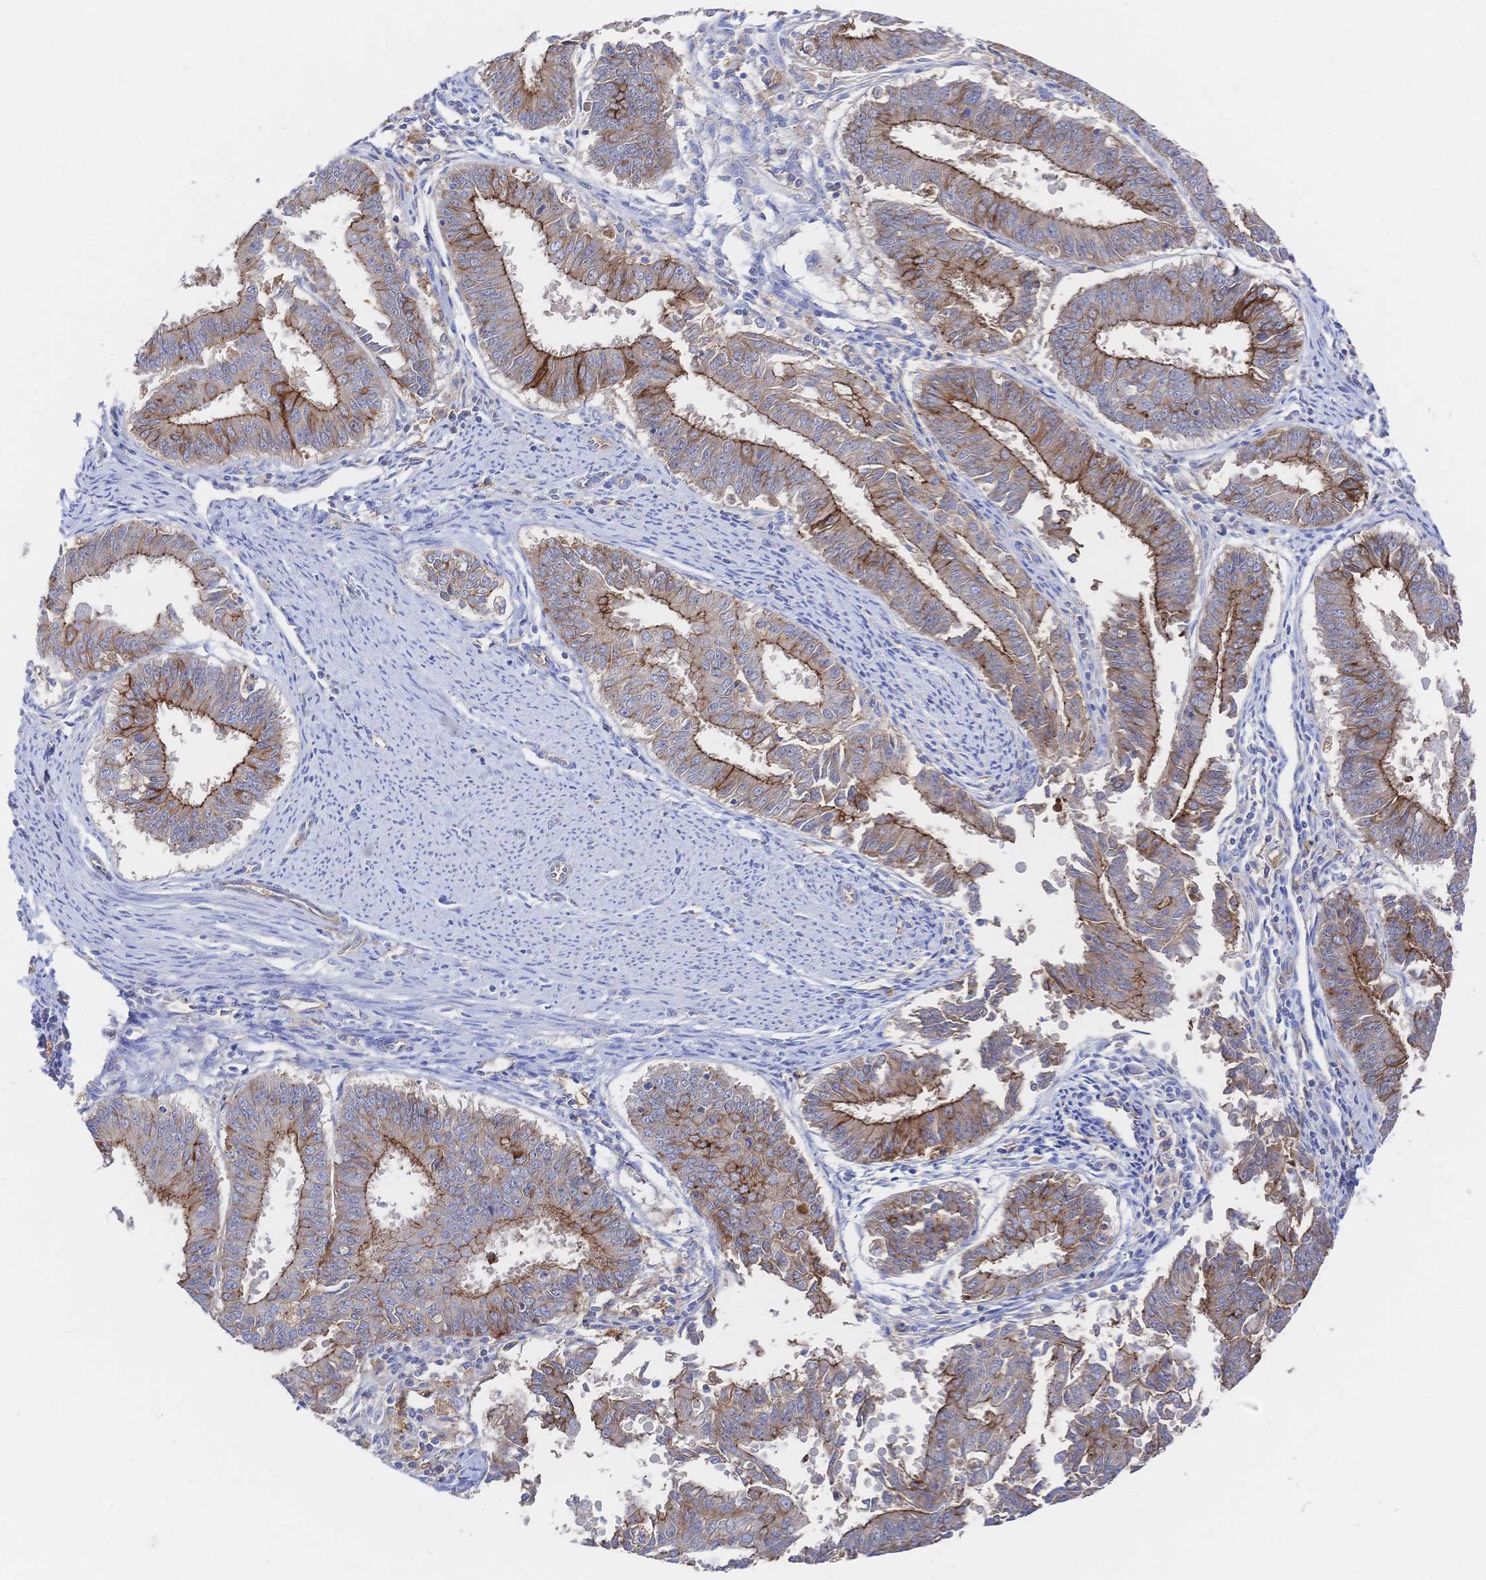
{"staining": {"intensity": "strong", "quantity": "25%-75%", "location": "cytoplasmic/membranous"}, "tissue": "endometrial cancer", "cell_type": "Tumor cells", "image_type": "cancer", "snomed": [{"axis": "morphology", "description": "Adenocarcinoma, NOS"}, {"axis": "topography", "description": "Endometrium"}], "caption": "A high-resolution photomicrograph shows immunohistochemistry (IHC) staining of endometrial cancer (adenocarcinoma), which displays strong cytoplasmic/membranous staining in about 25%-75% of tumor cells.", "gene": "F11R", "patient": {"sex": "female", "age": 73}}